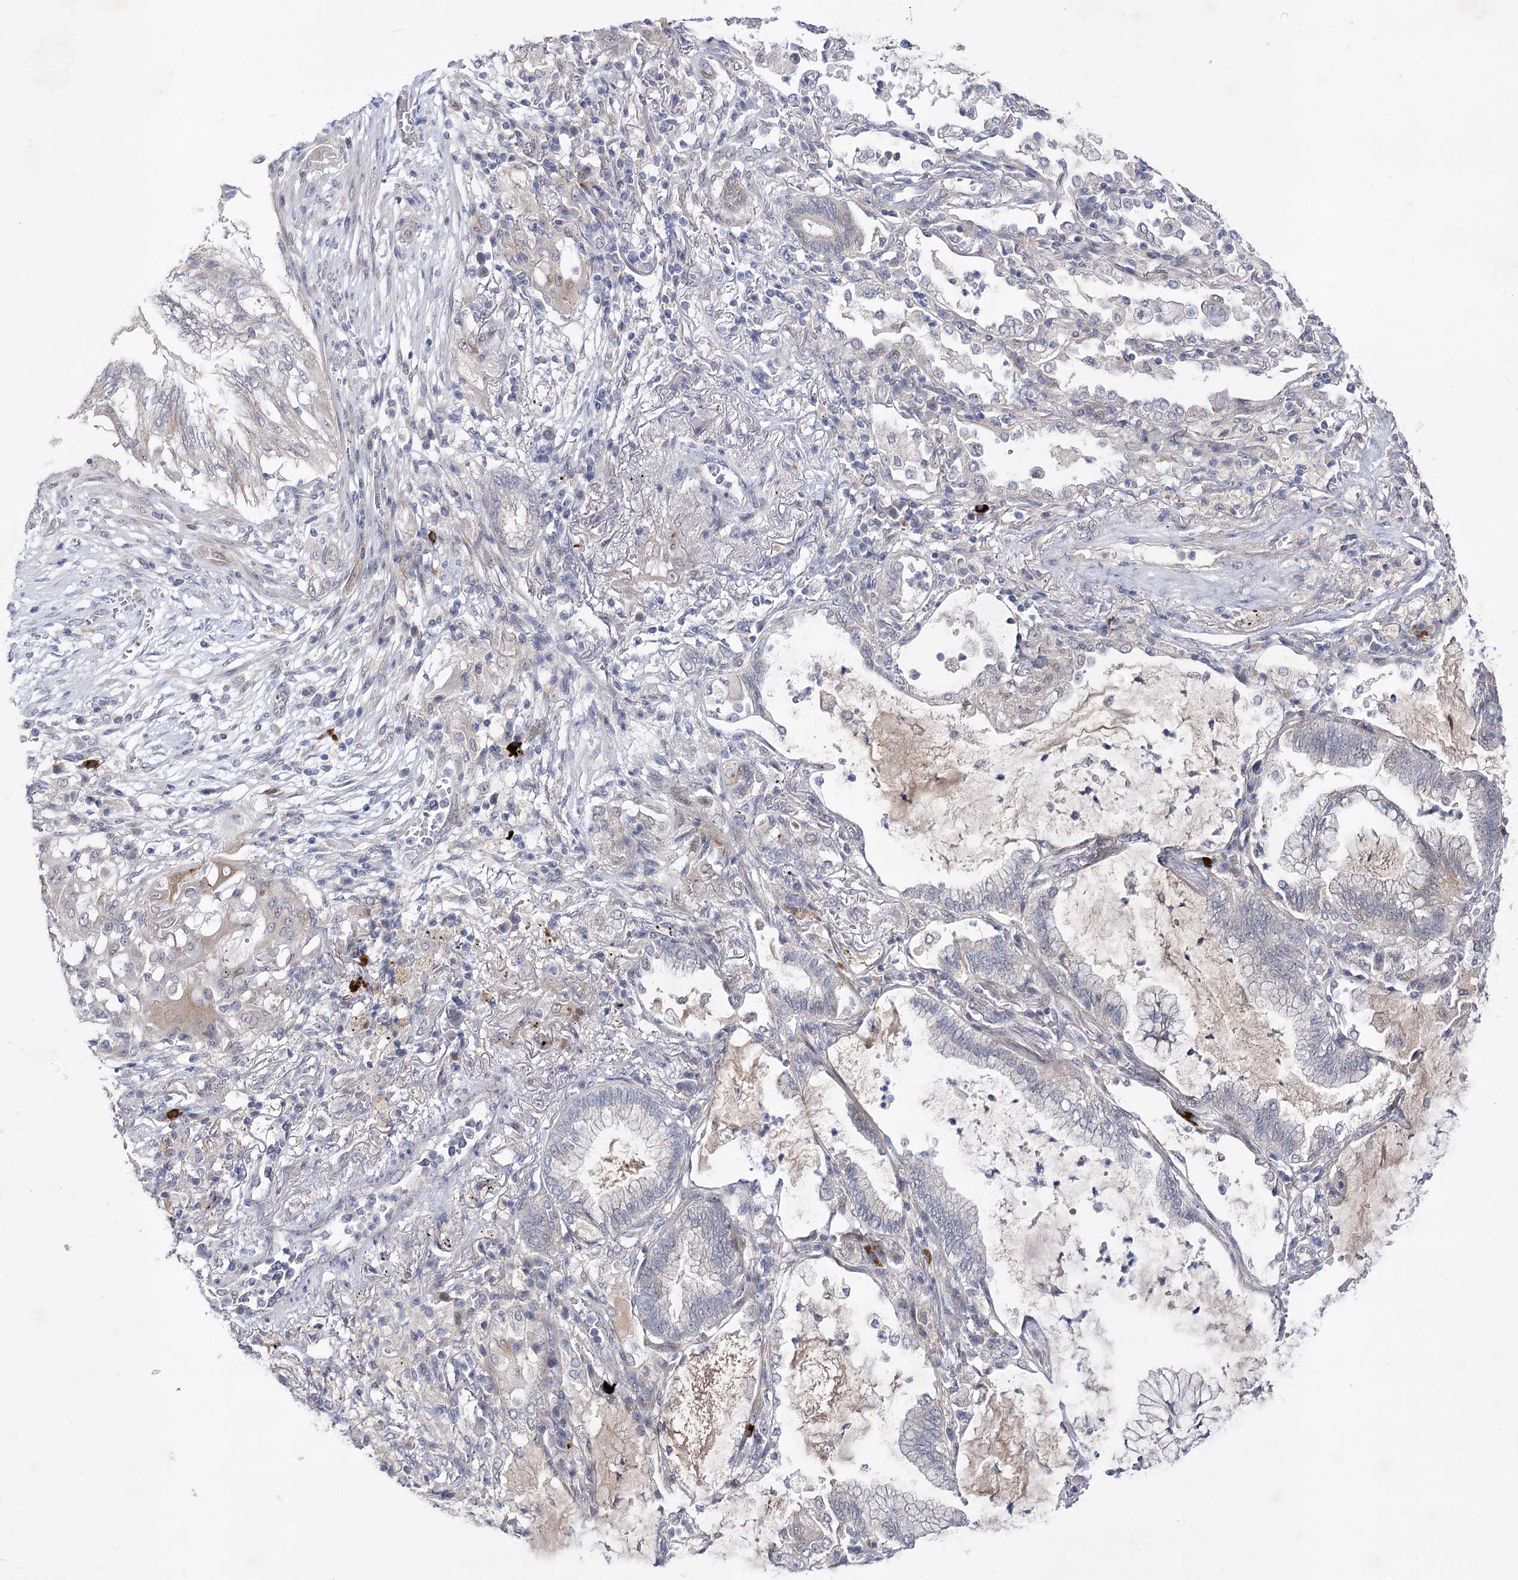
{"staining": {"intensity": "negative", "quantity": "none", "location": "none"}, "tissue": "lung cancer", "cell_type": "Tumor cells", "image_type": "cancer", "snomed": [{"axis": "morphology", "description": "Adenocarcinoma, NOS"}, {"axis": "topography", "description": "Lung"}], "caption": "Tumor cells show no significant staining in lung cancer (adenocarcinoma).", "gene": "ARHGAP32", "patient": {"sex": "female", "age": 70}}